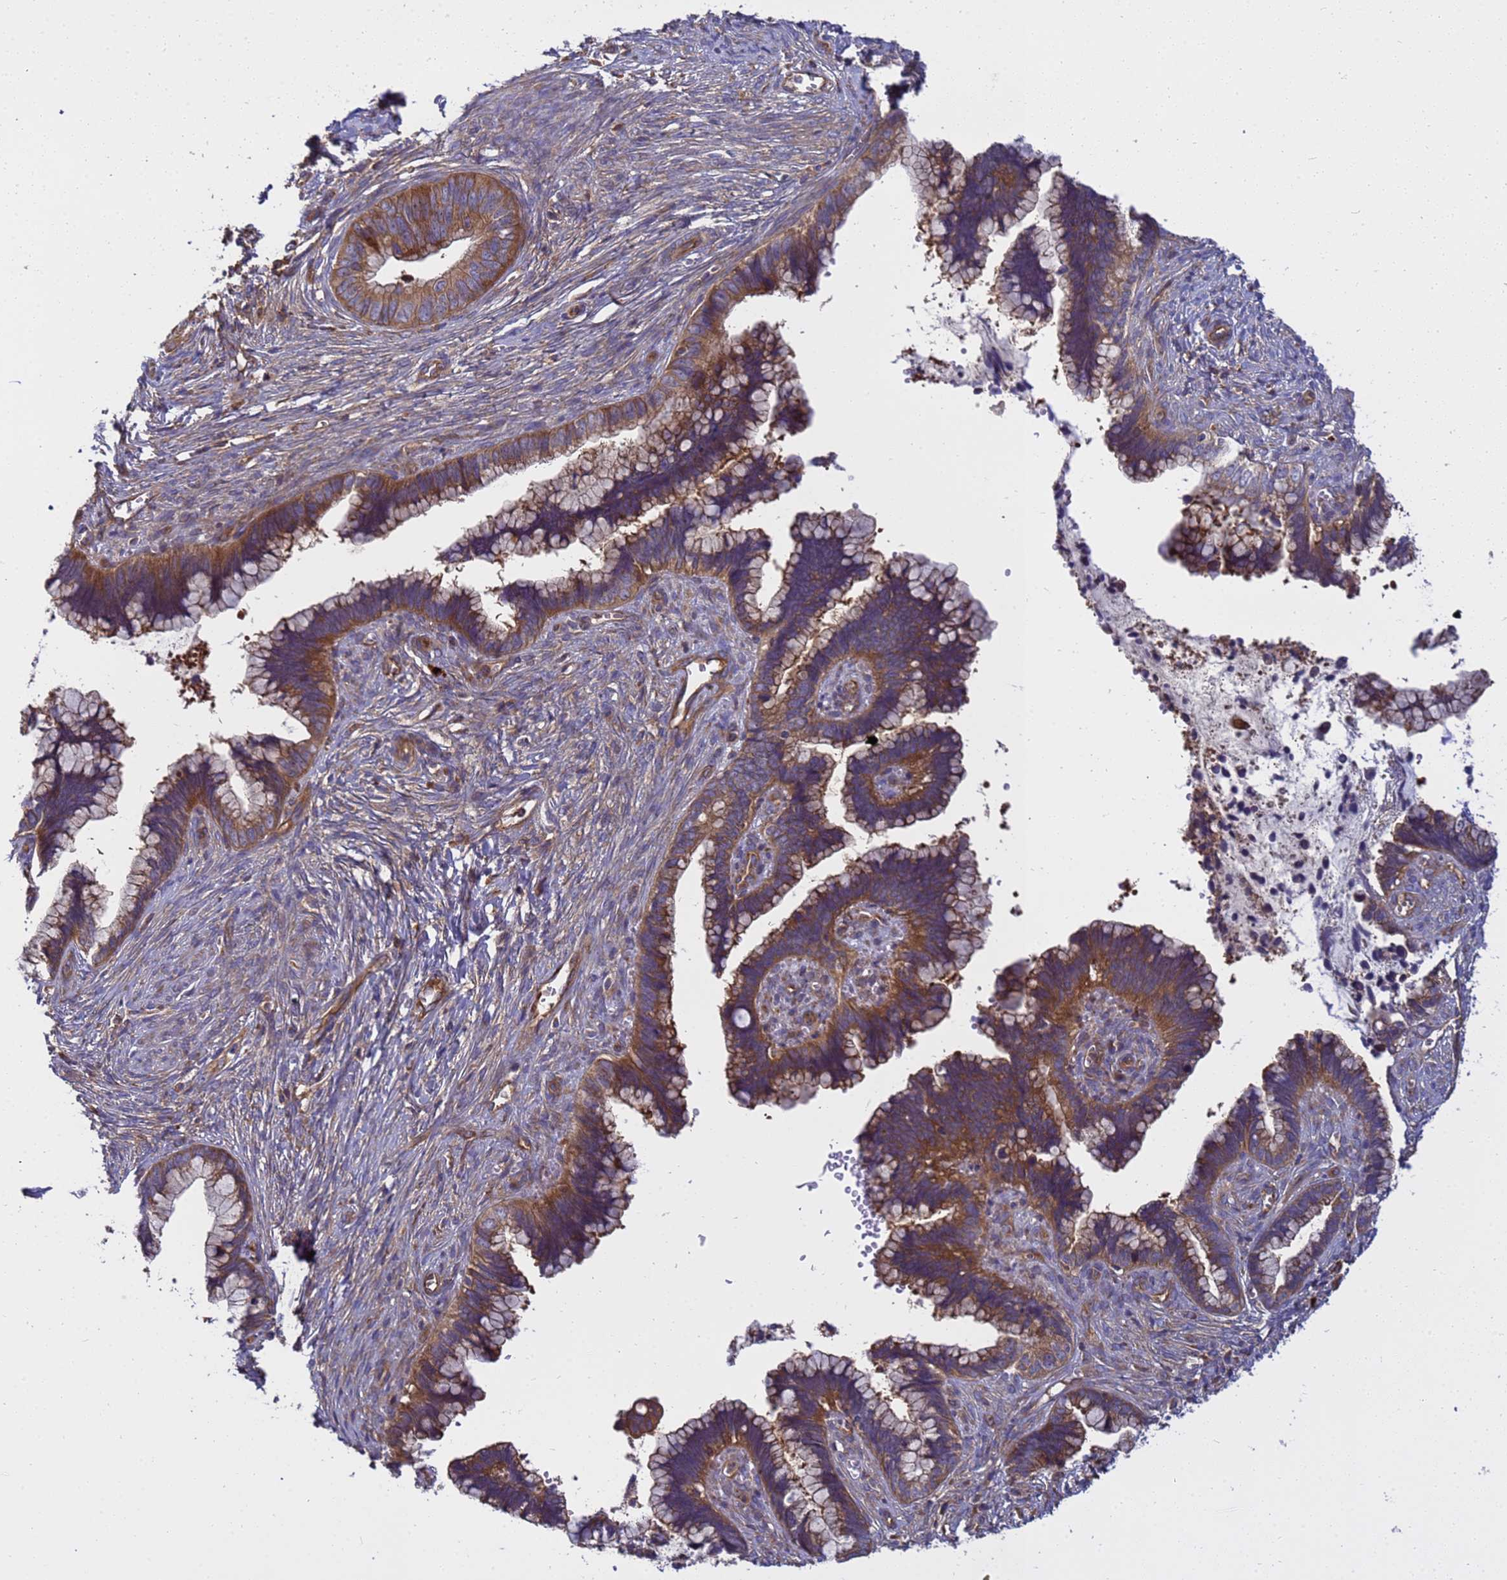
{"staining": {"intensity": "strong", "quantity": ">75%", "location": "cytoplasmic/membranous"}, "tissue": "cervical cancer", "cell_type": "Tumor cells", "image_type": "cancer", "snomed": [{"axis": "morphology", "description": "Adenocarcinoma, NOS"}, {"axis": "topography", "description": "Cervix"}], "caption": "The photomicrograph reveals a brown stain indicating the presence of a protein in the cytoplasmic/membranous of tumor cells in adenocarcinoma (cervical).", "gene": "BECN1", "patient": {"sex": "female", "age": 44}}